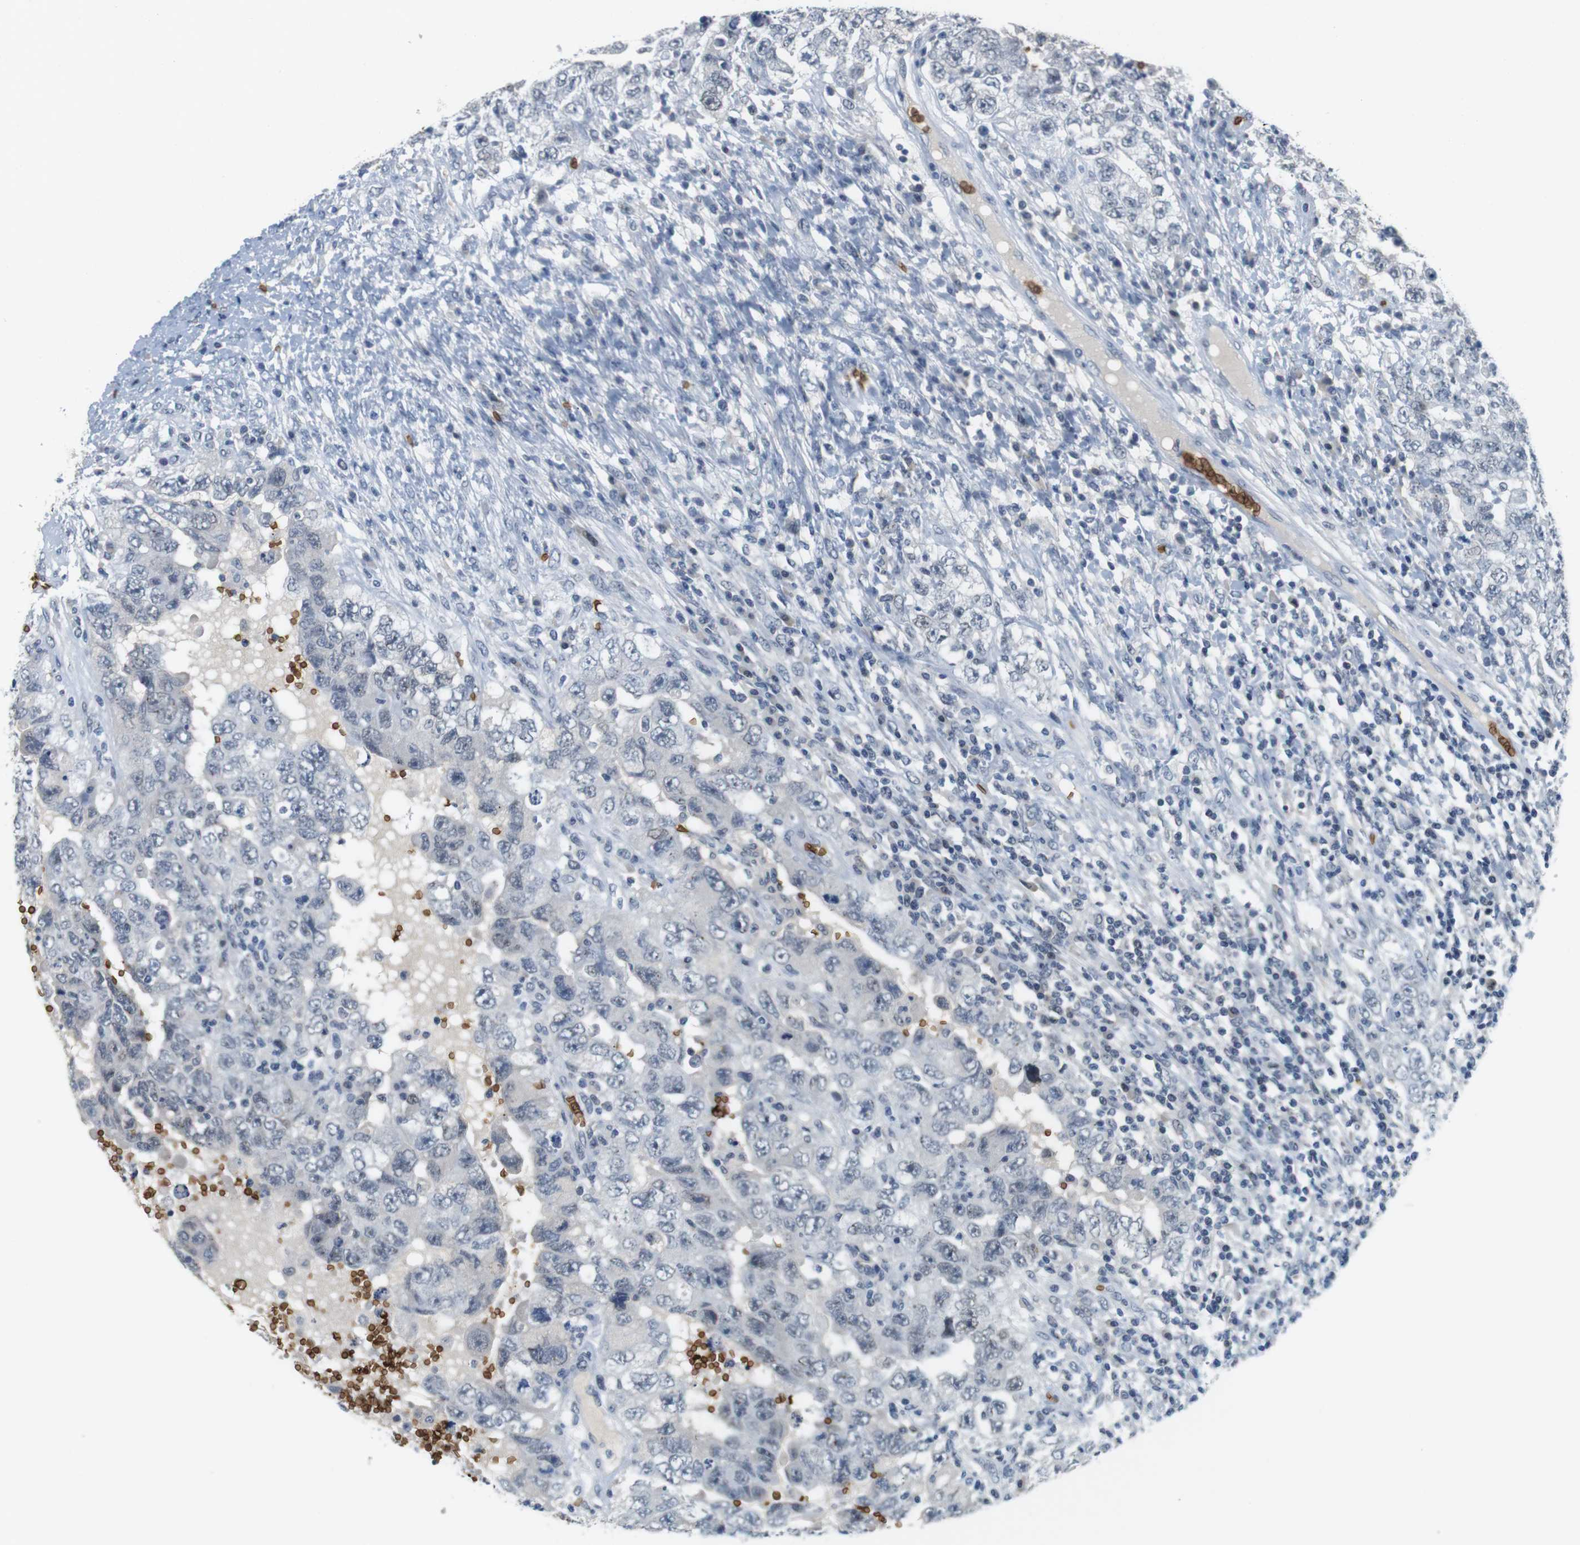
{"staining": {"intensity": "negative", "quantity": "none", "location": "none"}, "tissue": "testis cancer", "cell_type": "Tumor cells", "image_type": "cancer", "snomed": [{"axis": "morphology", "description": "Carcinoma, Embryonal, NOS"}, {"axis": "topography", "description": "Testis"}], "caption": "There is no significant expression in tumor cells of testis embryonal carcinoma.", "gene": "SLC4A1", "patient": {"sex": "male", "age": 26}}